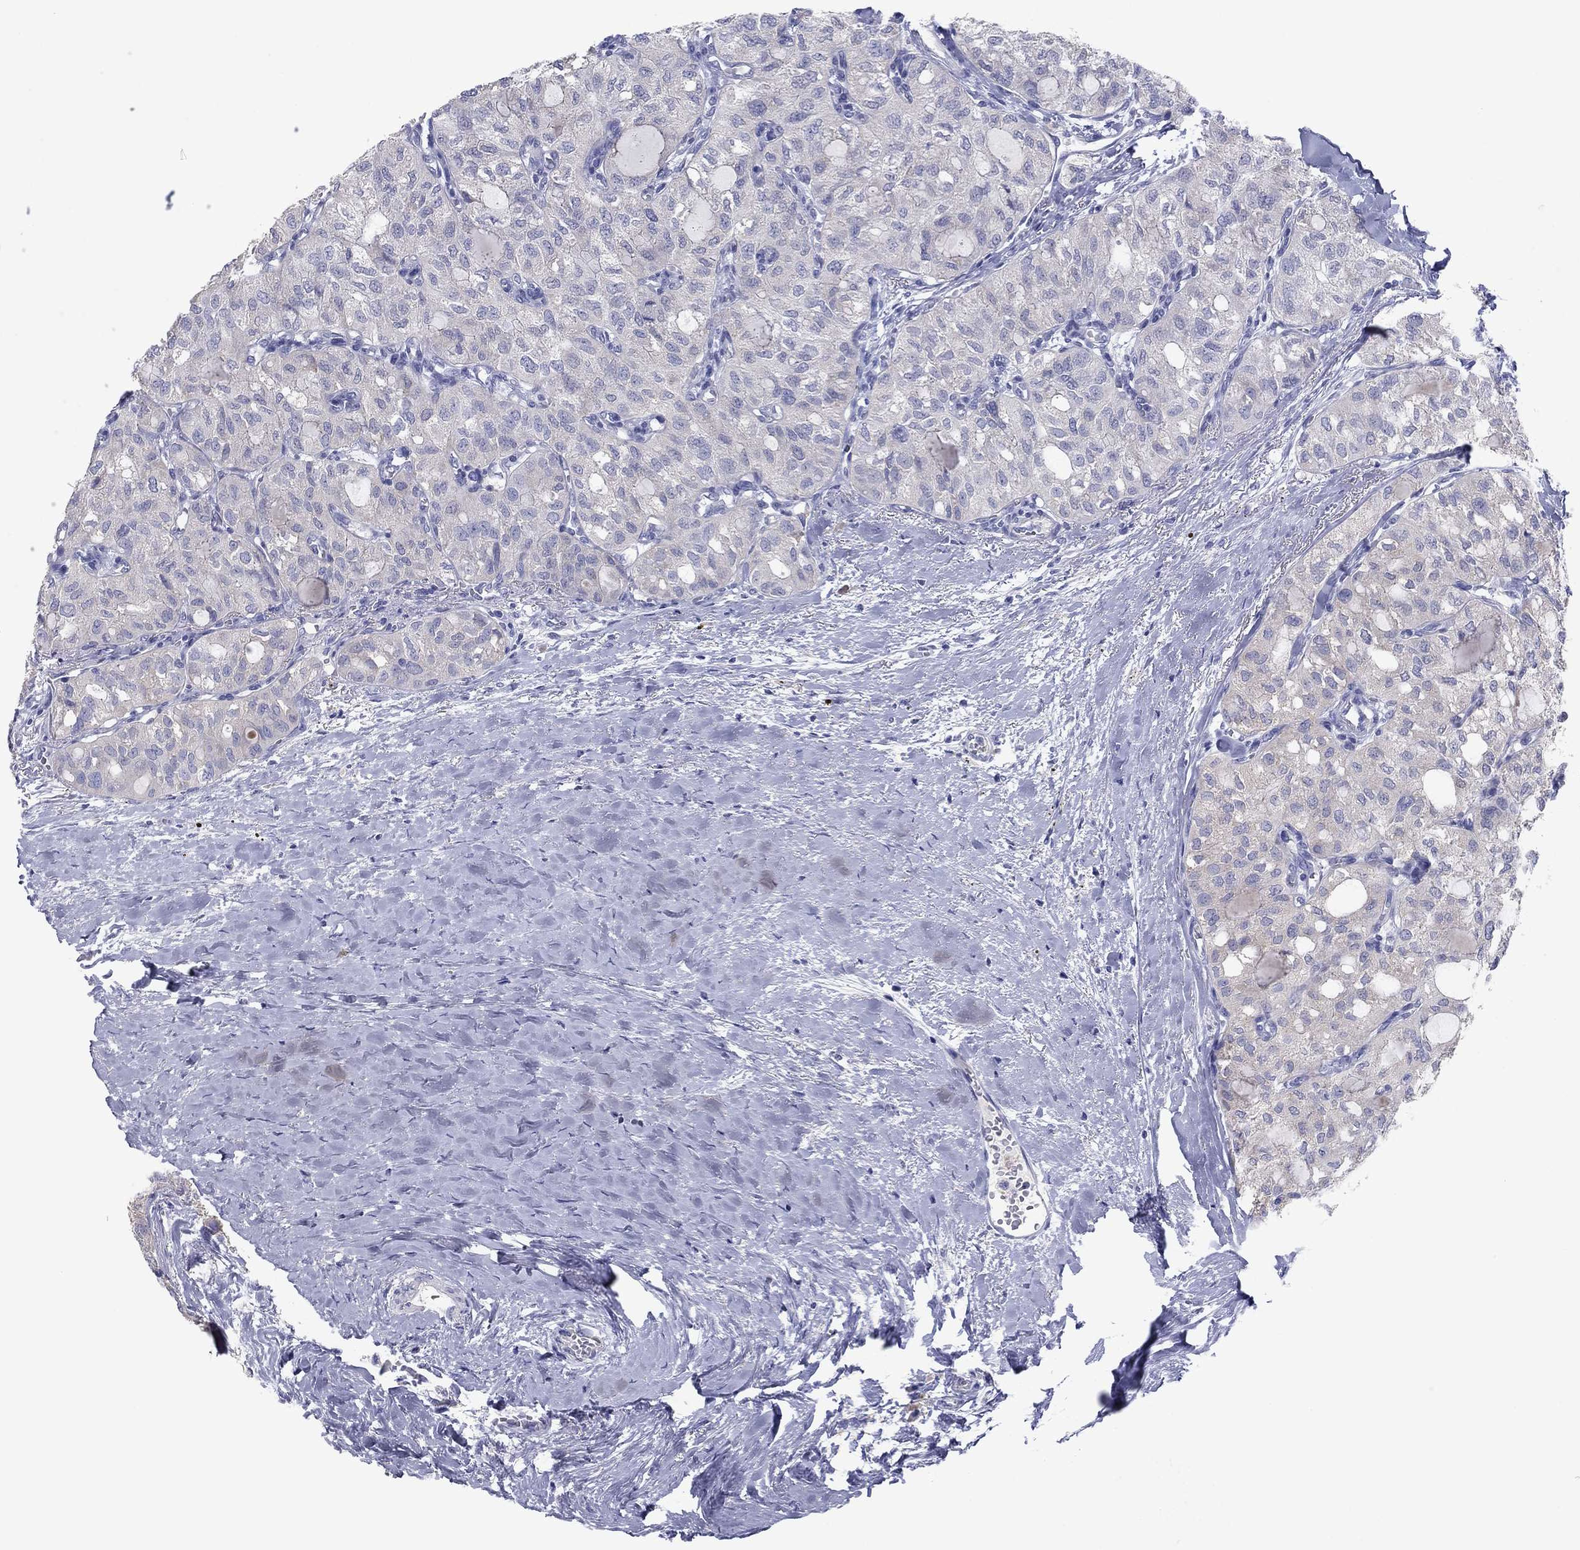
{"staining": {"intensity": "negative", "quantity": "none", "location": "none"}, "tissue": "thyroid cancer", "cell_type": "Tumor cells", "image_type": "cancer", "snomed": [{"axis": "morphology", "description": "Follicular adenoma carcinoma, NOS"}, {"axis": "topography", "description": "Thyroid gland"}], "caption": "Immunohistochemical staining of thyroid follicular adenoma carcinoma shows no significant staining in tumor cells. (Brightfield microscopy of DAB (3,3'-diaminobenzidine) immunohistochemistry (IHC) at high magnification).", "gene": "GRK7", "patient": {"sex": "male", "age": 75}}